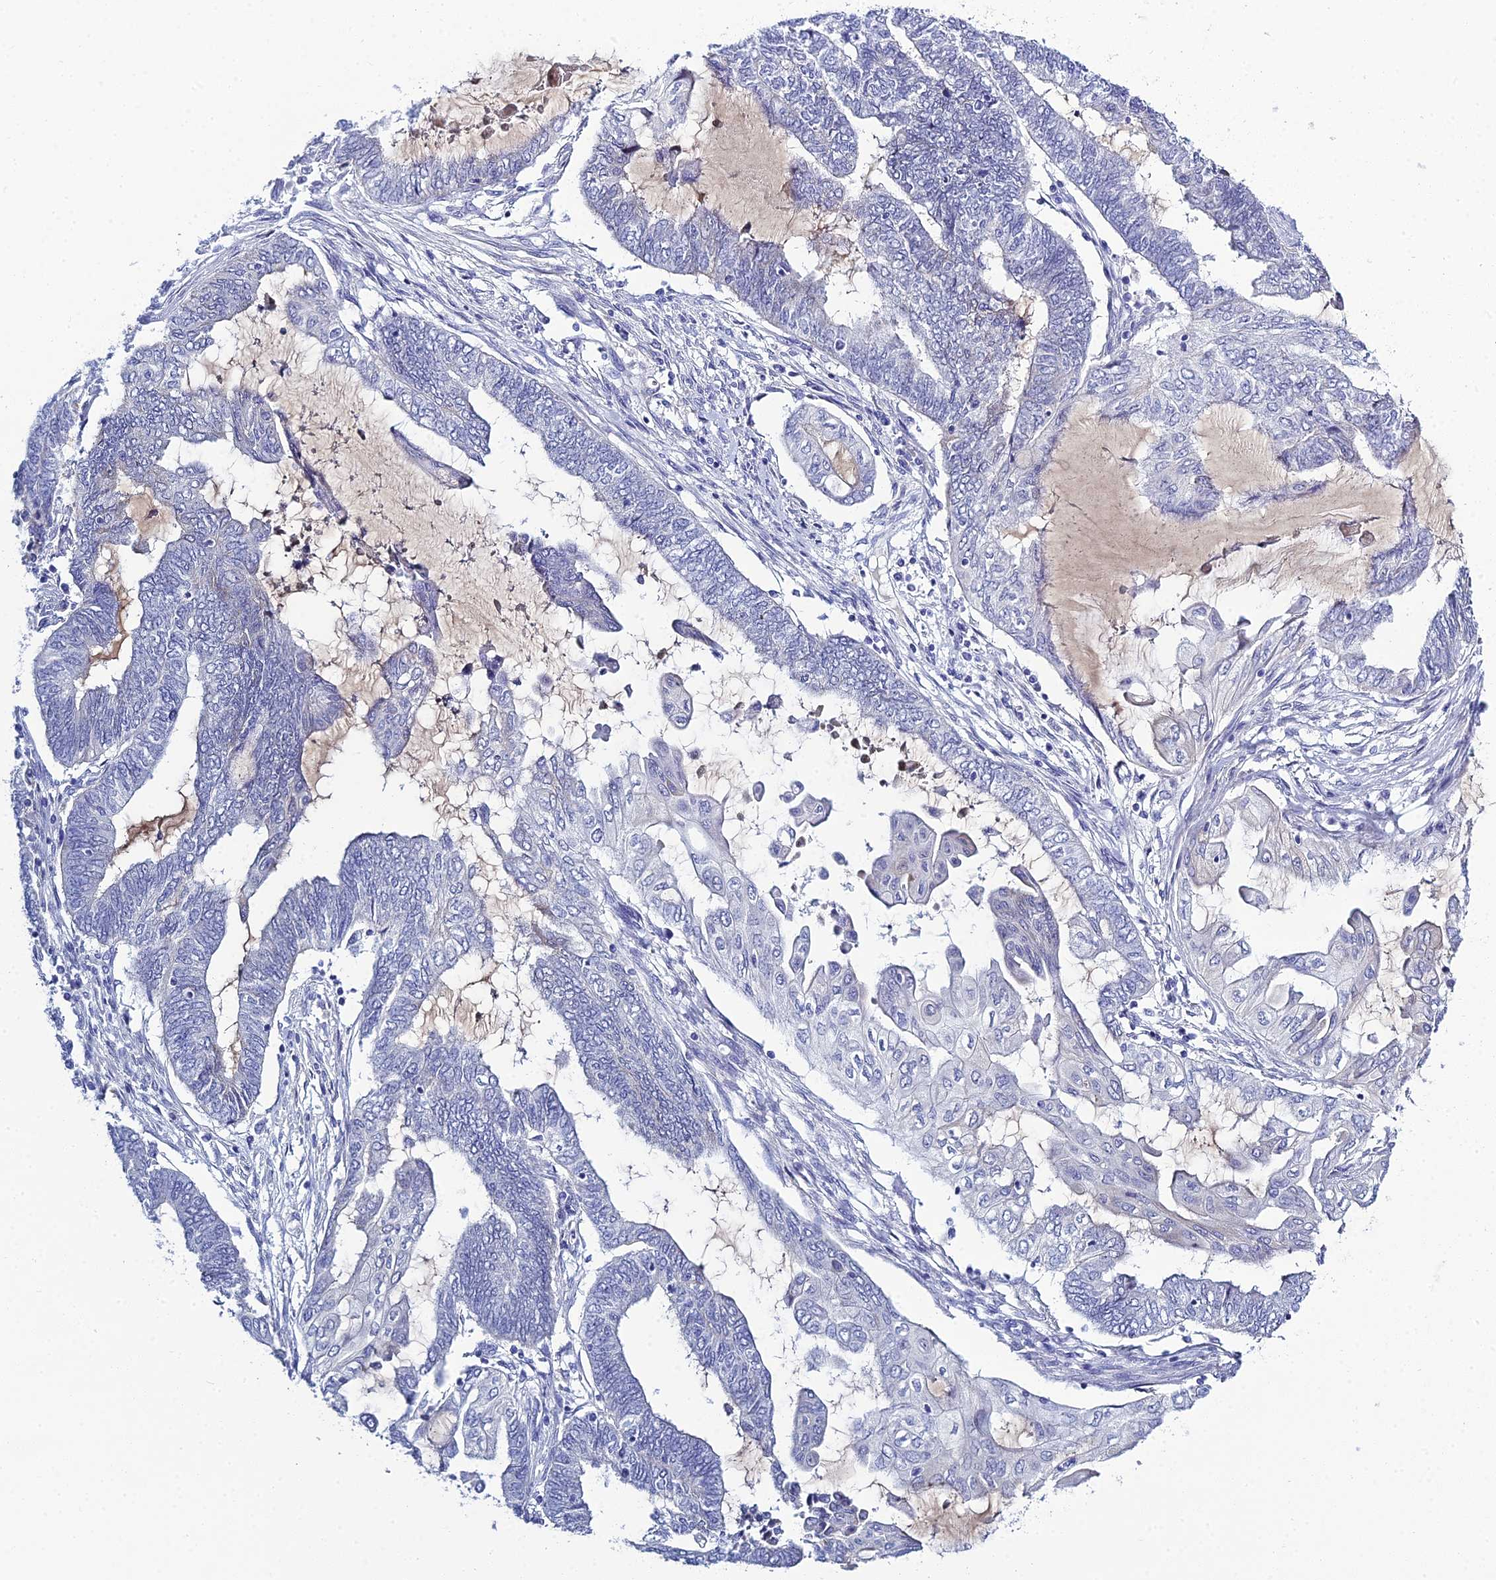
{"staining": {"intensity": "negative", "quantity": "none", "location": "none"}, "tissue": "endometrial cancer", "cell_type": "Tumor cells", "image_type": "cancer", "snomed": [{"axis": "morphology", "description": "Adenocarcinoma, NOS"}, {"axis": "topography", "description": "Uterus"}, {"axis": "topography", "description": "Endometrium"}], "caption": "A micrograph of human endometrial cancer is negative for staining in tumor cells.", "gene": "MUC13", "patient": {"sex": "female", "age": 70}}